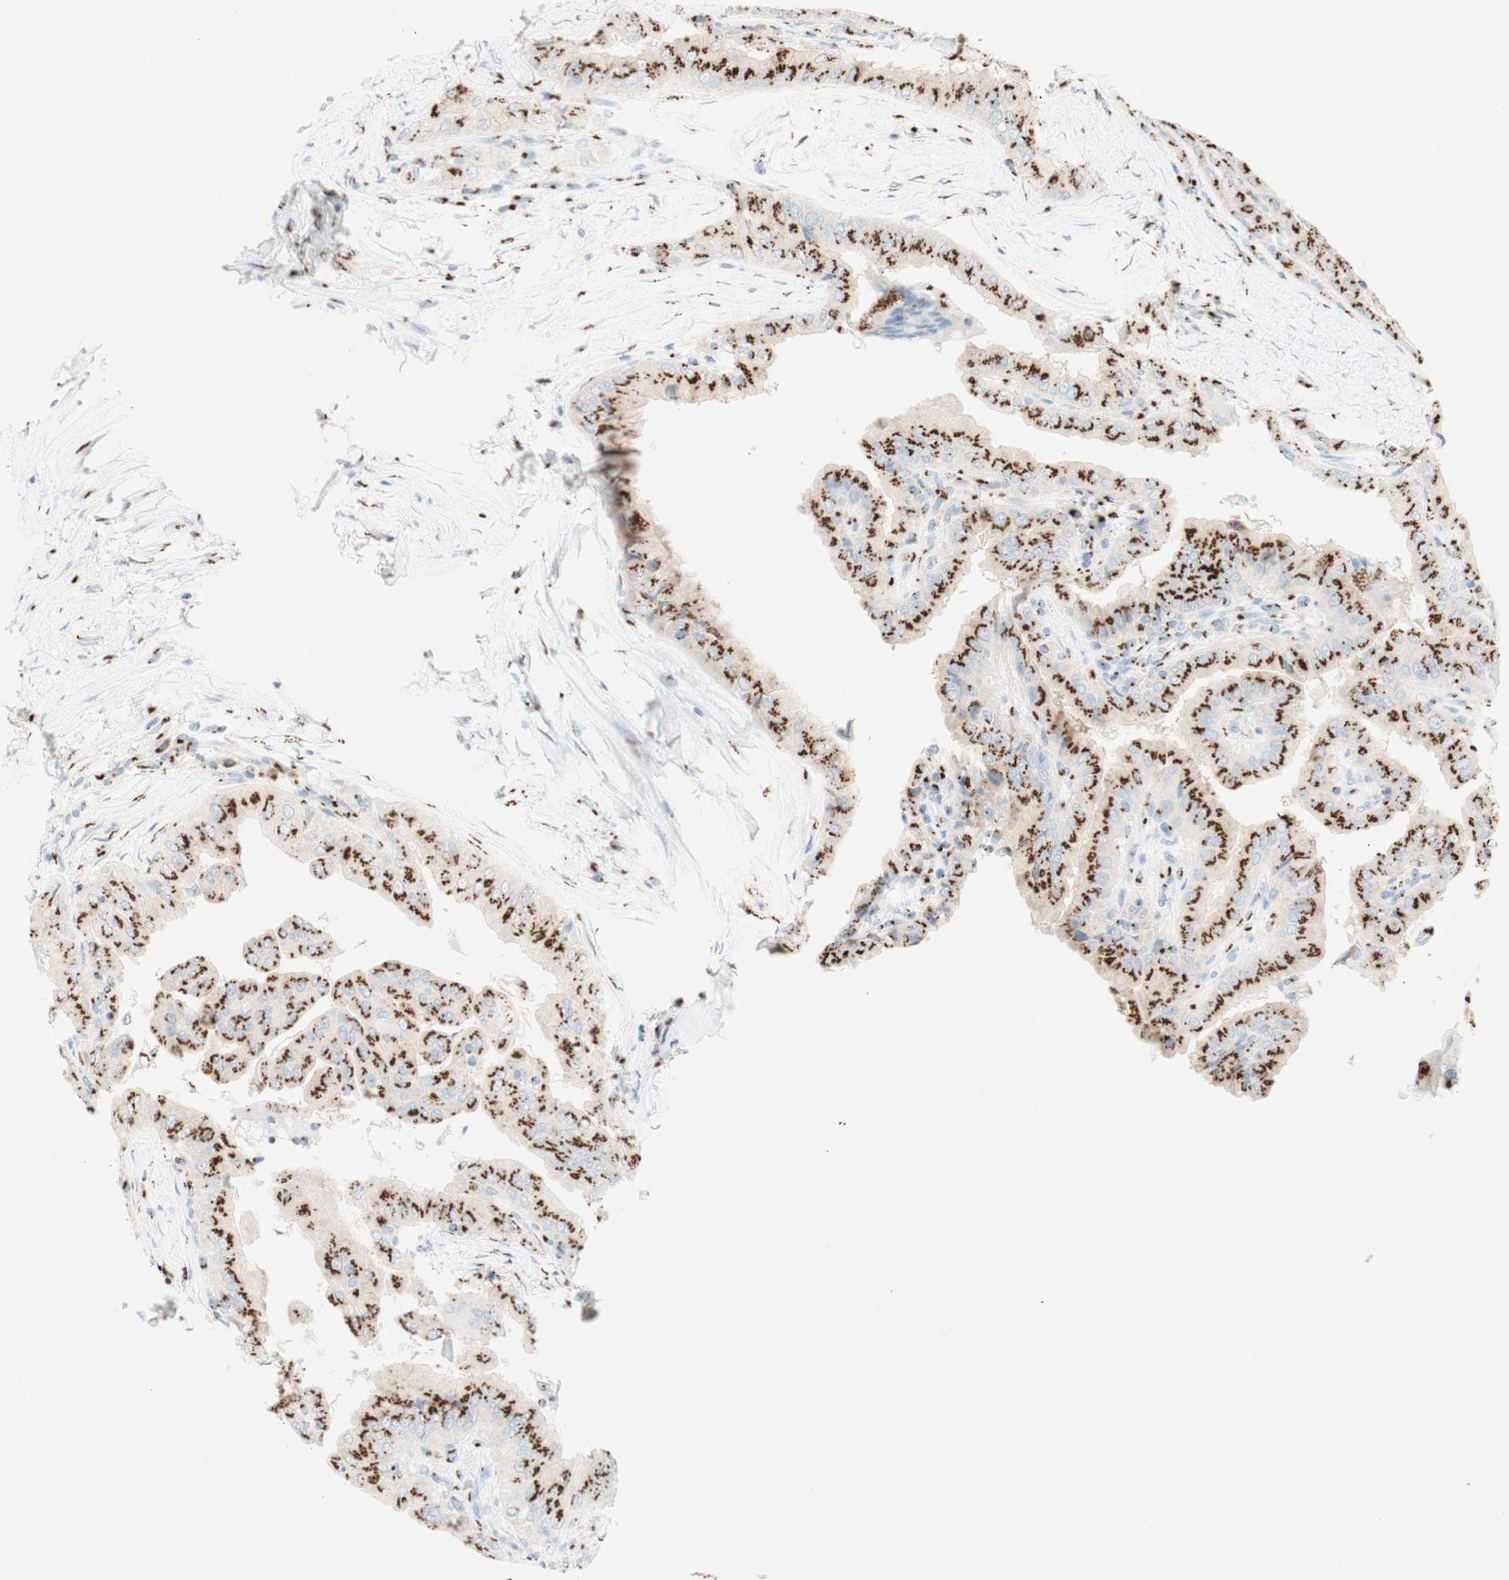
{"staining": {"intensity": "strong", "quantity": ">75%", "location": "cytoplasmic/membranous"}, "tissue": "thyroid cancer", "cell_type": "Tumor cells", "image_type": "cancer", "snomed": [{"axis": "morphology", "description": "Papillary adenocarcinoma, NOS"}, {"axis": "topography", "description": "Thyroid gland"}], "caption": "Thyroid cancer (papillary adenocarcinoma) stained with DAB (3,3'-diaminobenzidine) immunohistochemistry displays high levels of strong cytoplasmic/membranous positivity in approximately >75% of tumor cells.", "gene": "GOLGB1", "patient": {"sex": "male", "age": 33}}